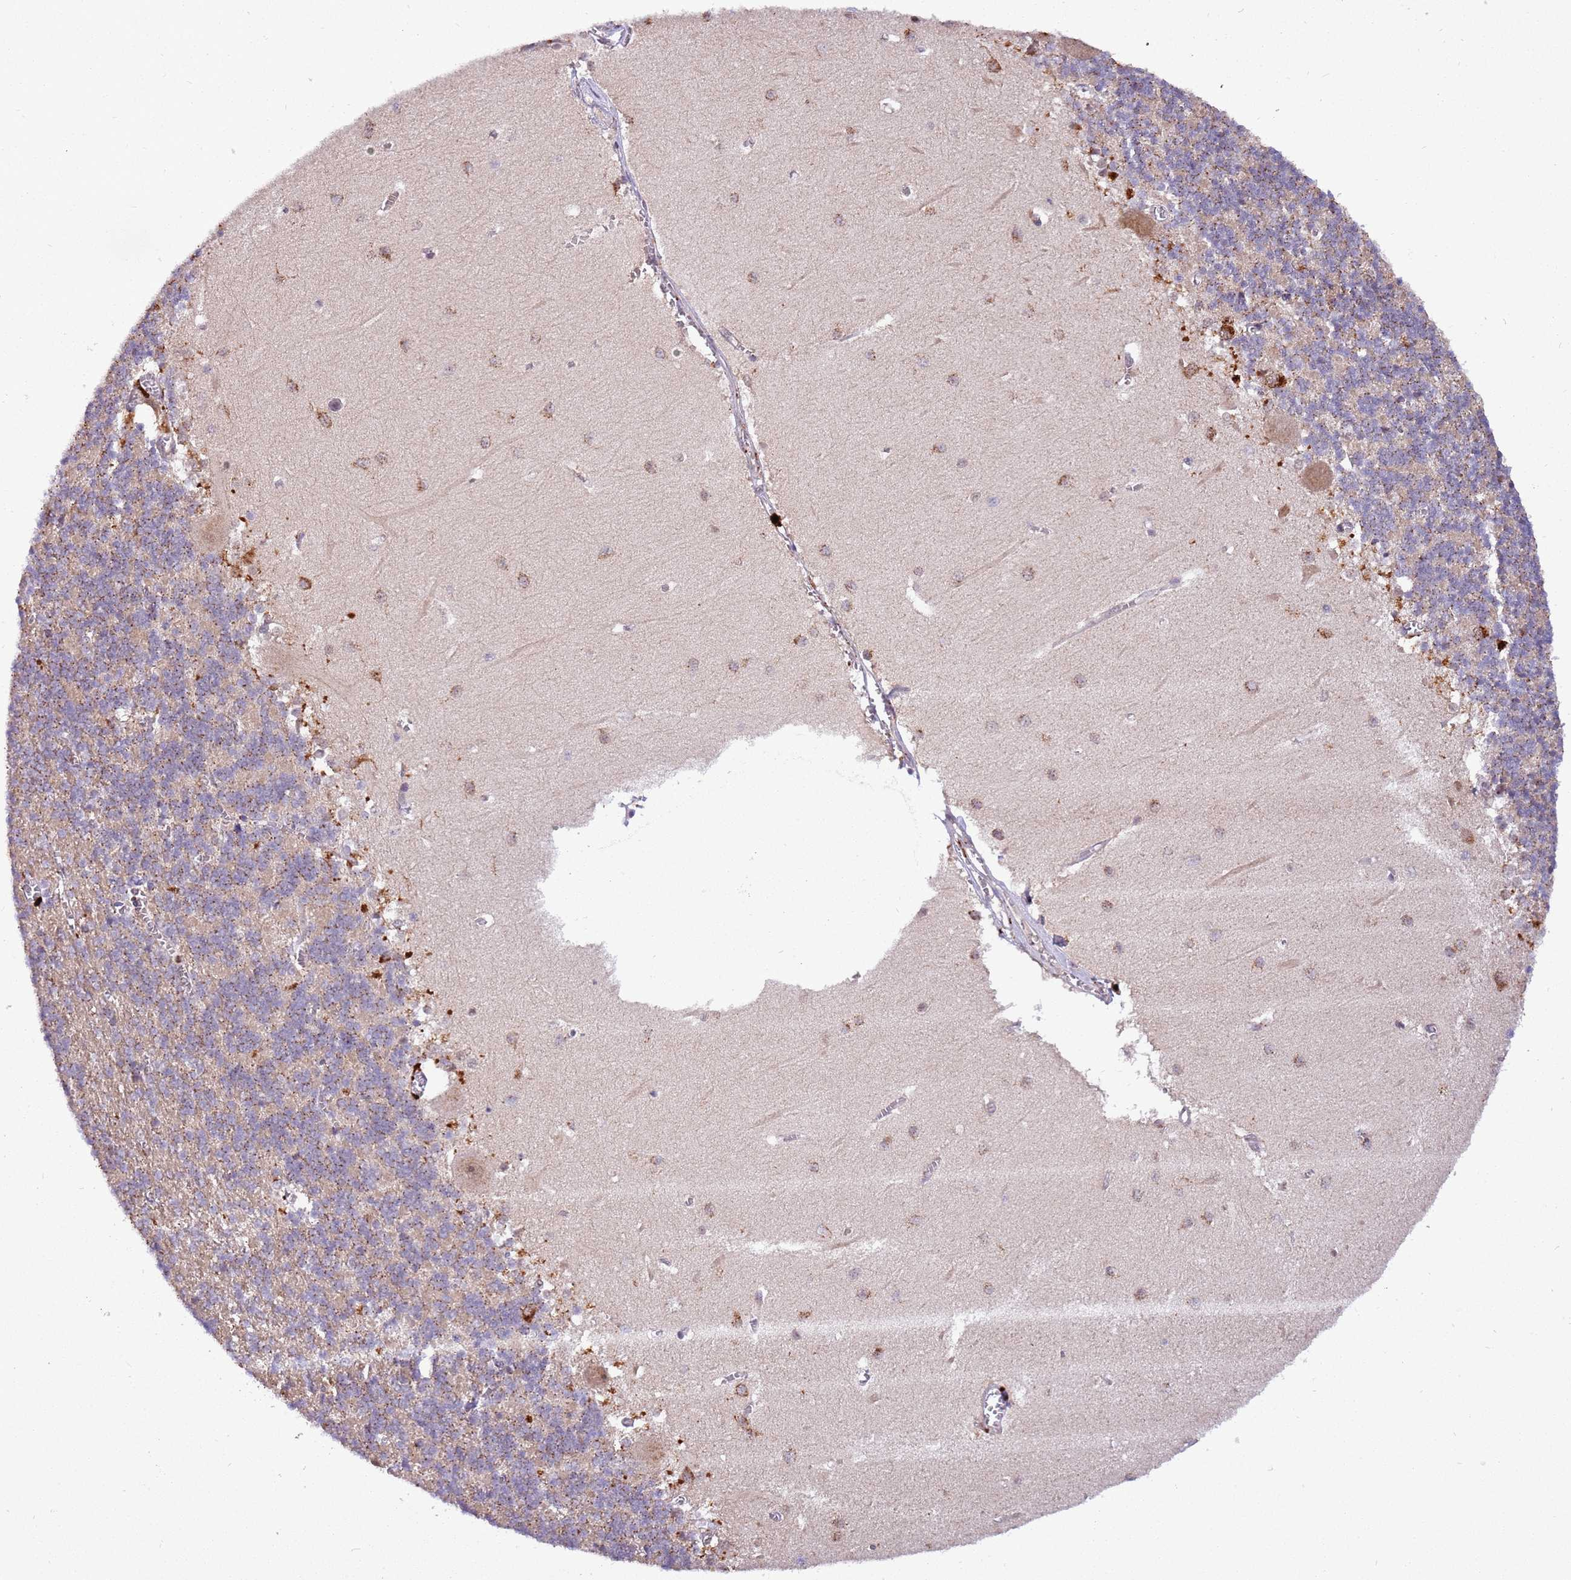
{"staining": {"intensity": "moderate", "quantity": "25%-75%", "location": "cytoplasmic/membranous"}, "tissue": "cerebellum", "cell_type": "Cells in granular layer", "image_type": "normal", "snomed": [{"axis": "morphology", "description": "Normal tissue, NOS"}, {"axis": "topography", "description": "Cerebellum"}], "caption": "Immunohistochemistry (IHC) photomicrograph of benign cerebellum: cerebellum stained using IHC demonstrates medium levels of moderate protein expression localized specifically in the cytoplasmic/membranous of cells in granular layer, appearing as a cytoplasmic/membranous brown color.", "gene": "TRIM27", "patient": {"sex": "male", "age": 37}}